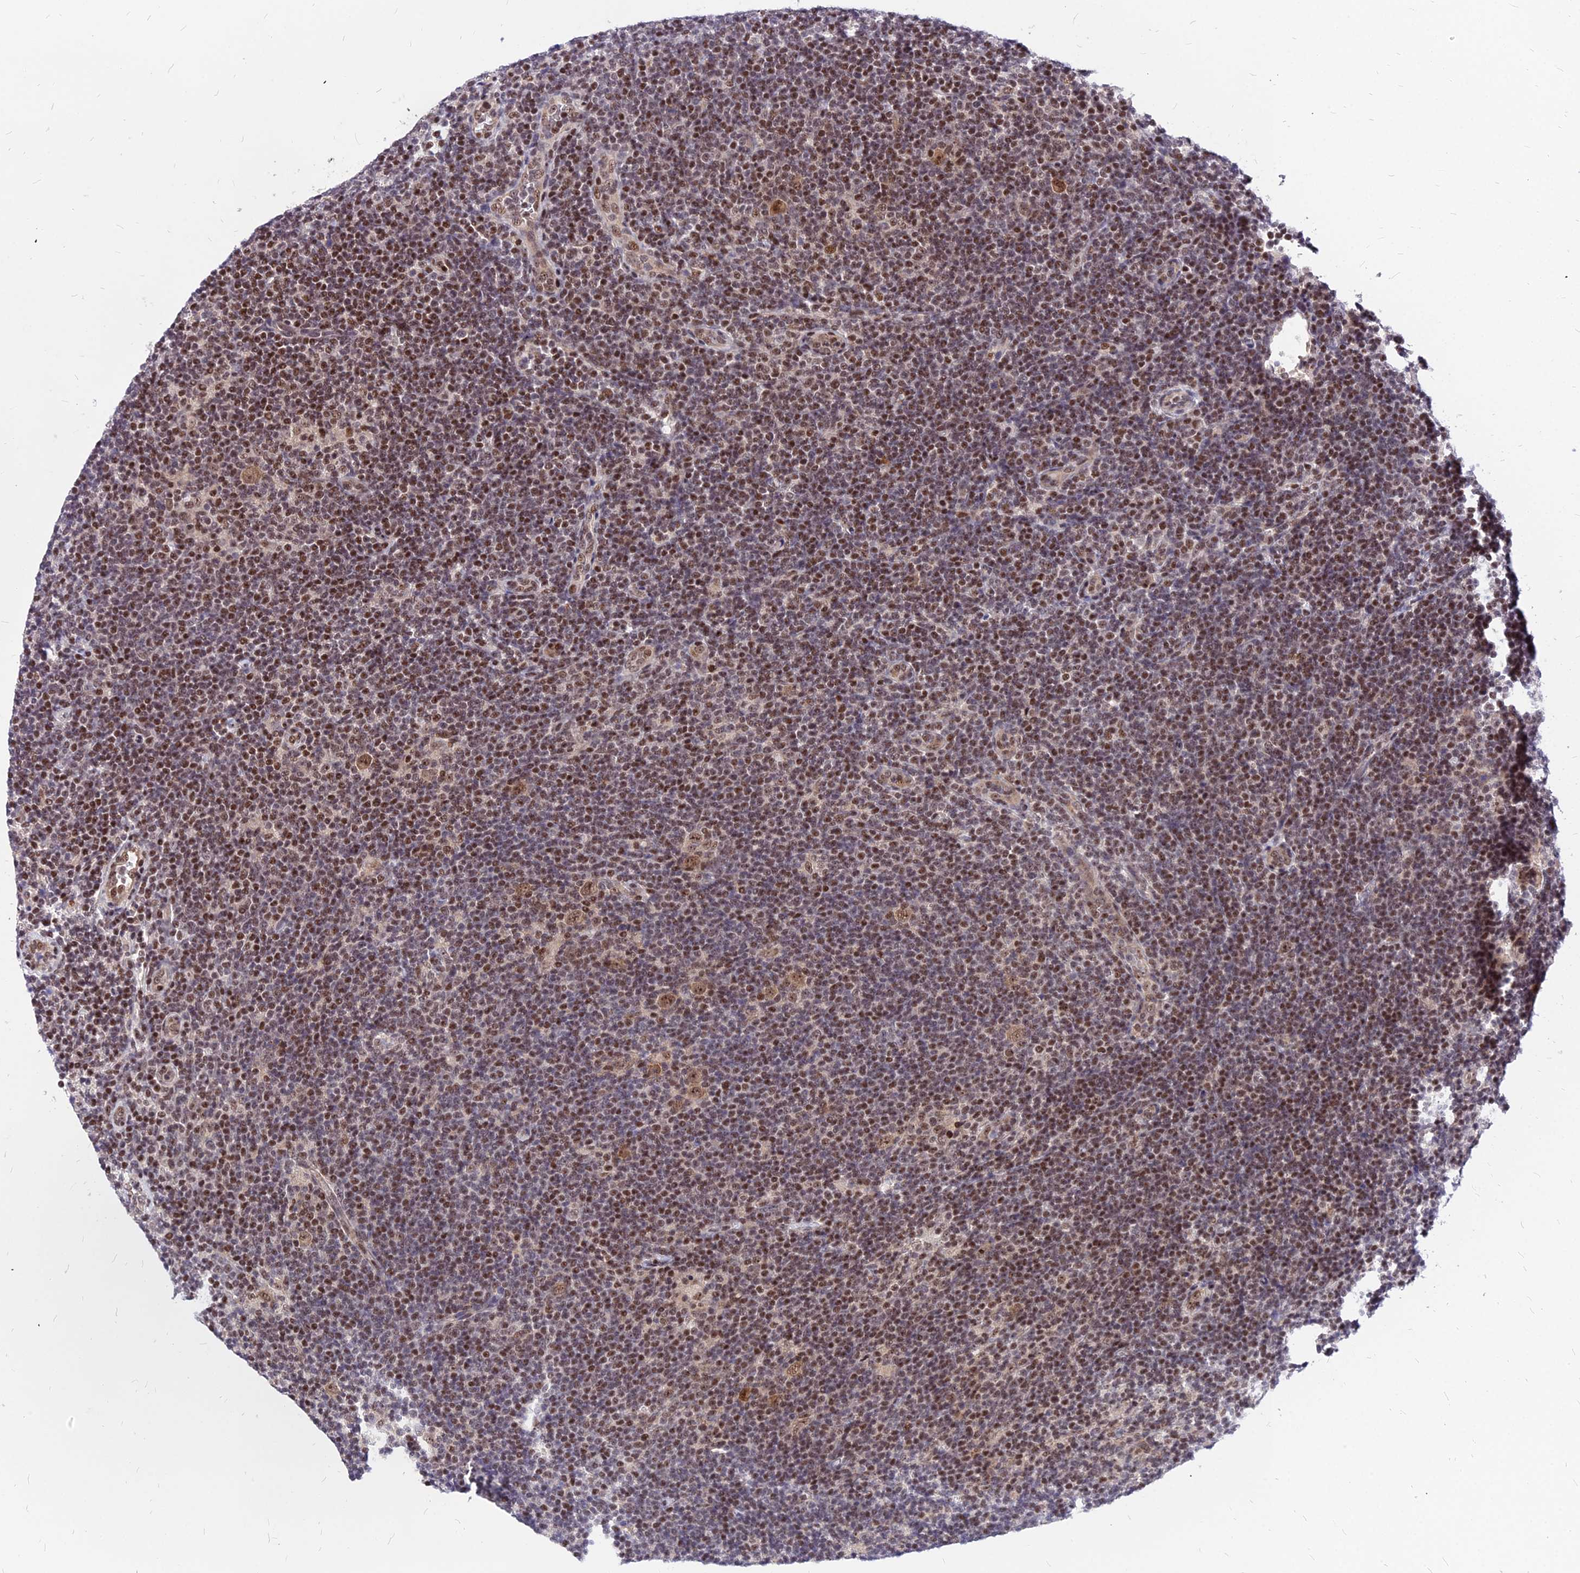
{"staining": {"intensity": "moderate", "quantity": ">75%", "location": "nuclear"}, "tissue": "lymphoma", "cell_type": "Tumor cells", "image_type": "cancer", "snomed": [{"axis": "morphology", "description": "Hodgkin's disease, NOS"}, {"axis": "topography", "description": "Lymph node"}], "caption": "The image demonstrates a brown stain indicating the presence of a protein in the nuclear of tumor cells in Hodgkin's disease.", "gene": "DDX55", "patient": {"sex": "female", "age": 57}}